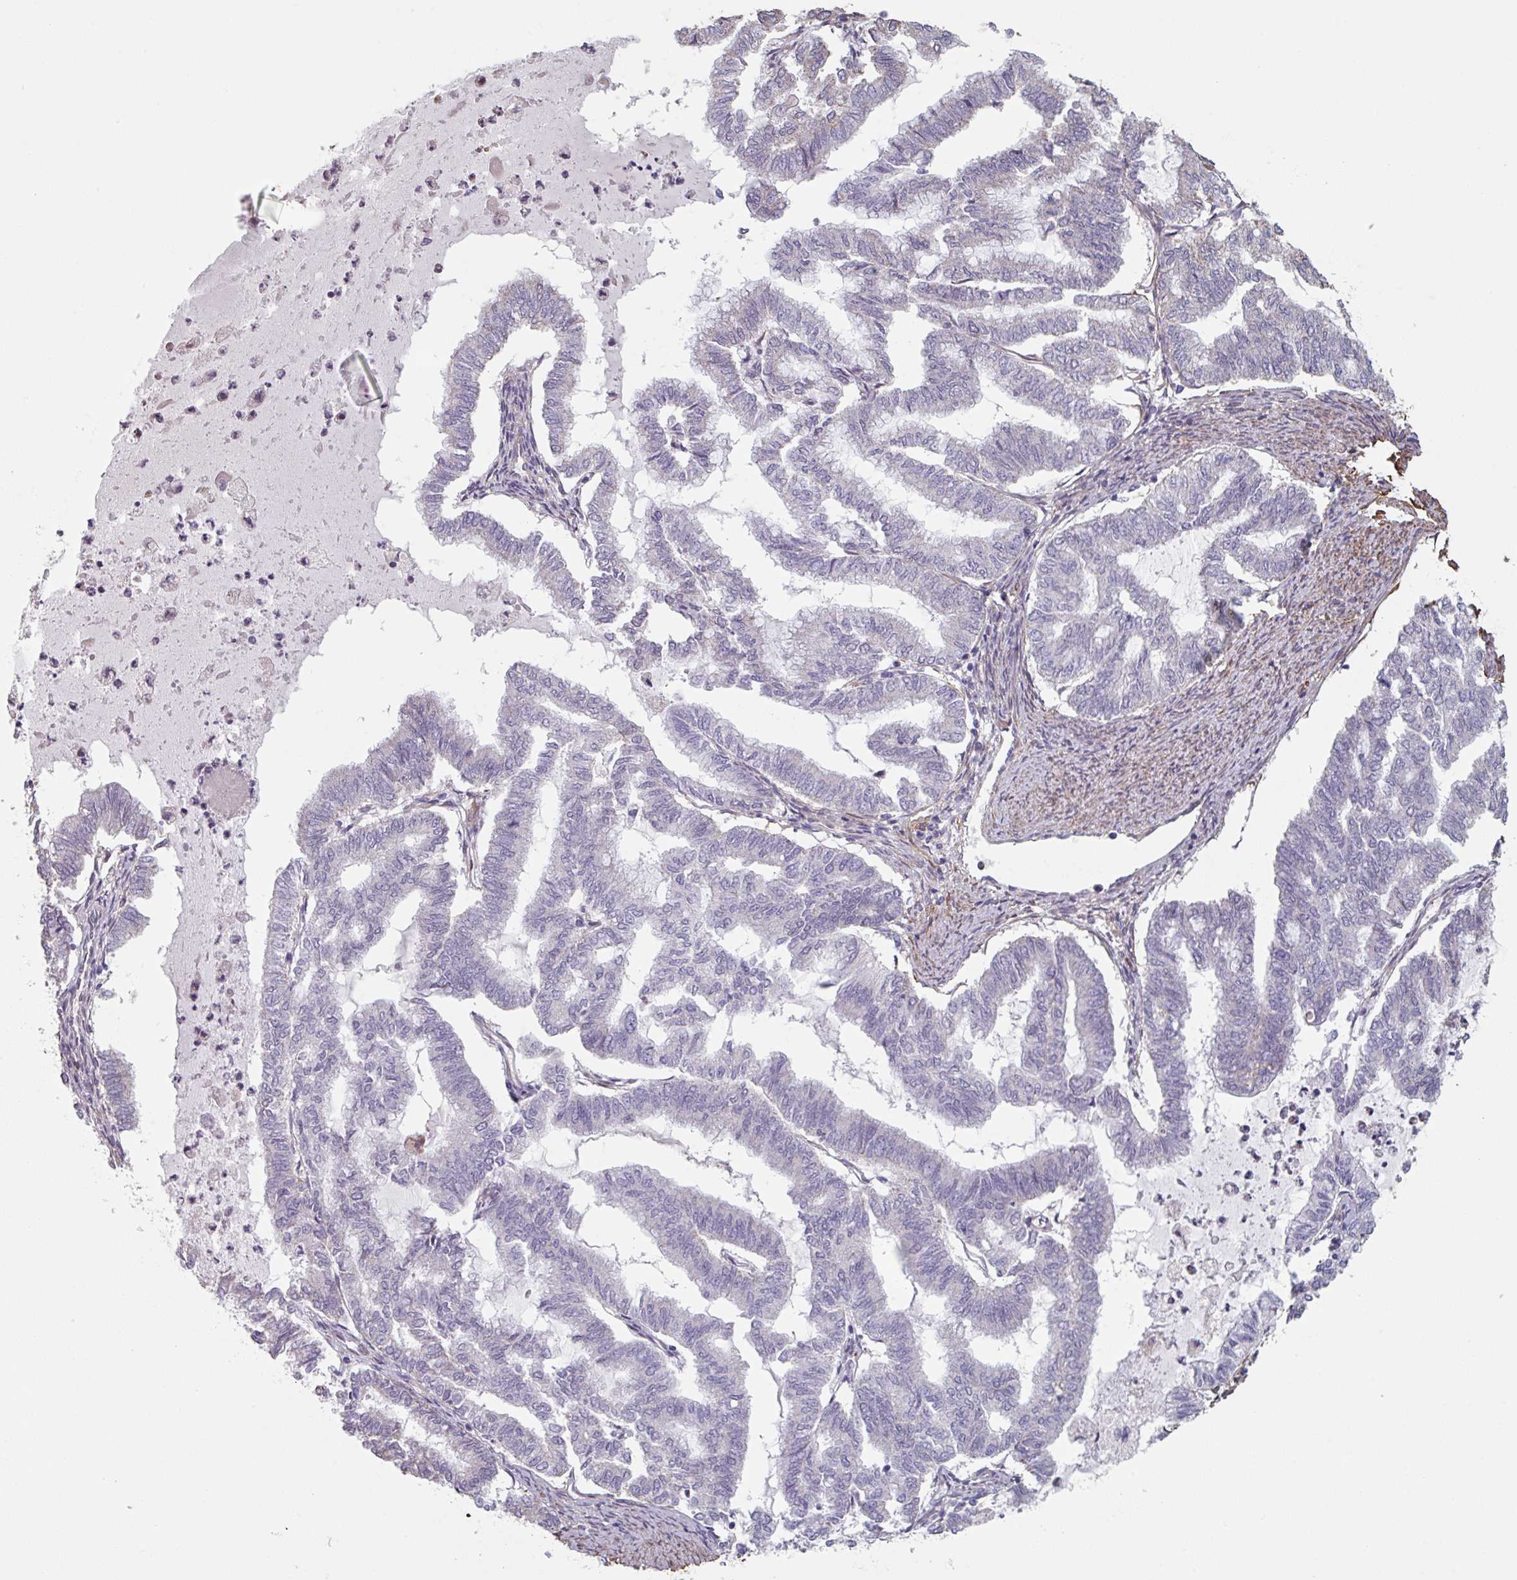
{"staining": {"intensity": "negative", "quantity": "none", "location": "none"}, "tissue": "endometrial cancer", "cell_type": "Tumor cells", "image_type": "cancer", "snomed": [{"axis": "morphology", "description": "Adenocarcinoma, NOS"}, {"axis": "topography", "description": "Endometrium"}], "caption": "A high-resolution photomicrograph shows immunohistochemistry staining of endometrial cancer, which demonstrates no significant positivity in tumor cells. Nuclei are stained in blue.", "gene": "GSTA4", "patient": {"sex": "female", "age": 79}}